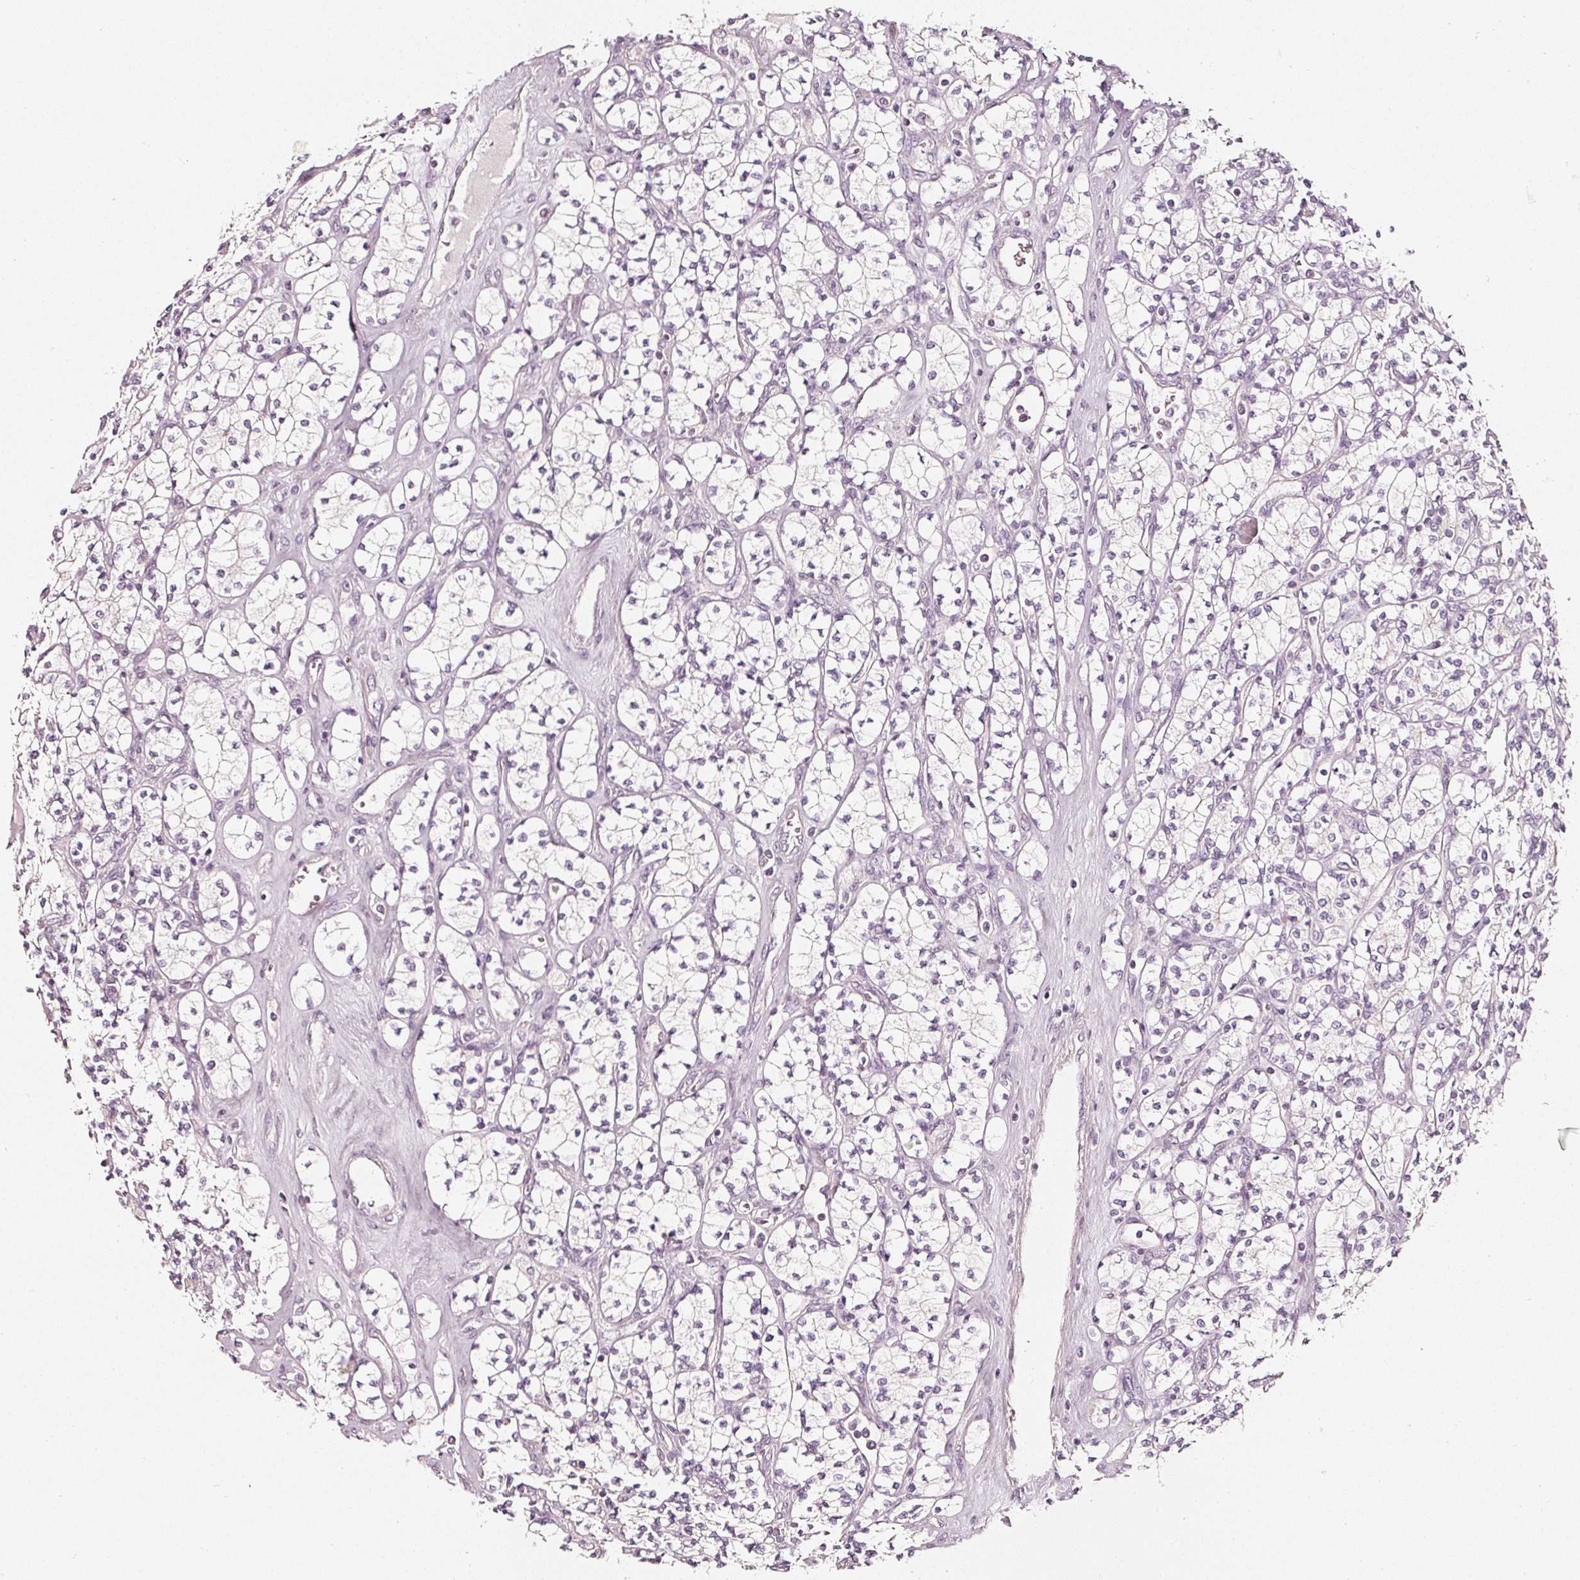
{"staining": {"intensity": "negative", "quantity": "none", "location": "none"}, "tissue": "renal cancer", "cell_type": "Tumor cells", "image_type": "cancer", "snomed": [{"axis": "morphology", "description": "Adenocarcinoma, NOS"}, {"axis": "topography", "description": "Kidney"}], "caption": "Renal cancer (adenocarcinoma) stained for a protein using immunohistochemistry (IHC) shows no expression tumor cells.", "gene": "CNP", "patient": {"sex": "male", "age": 77}}